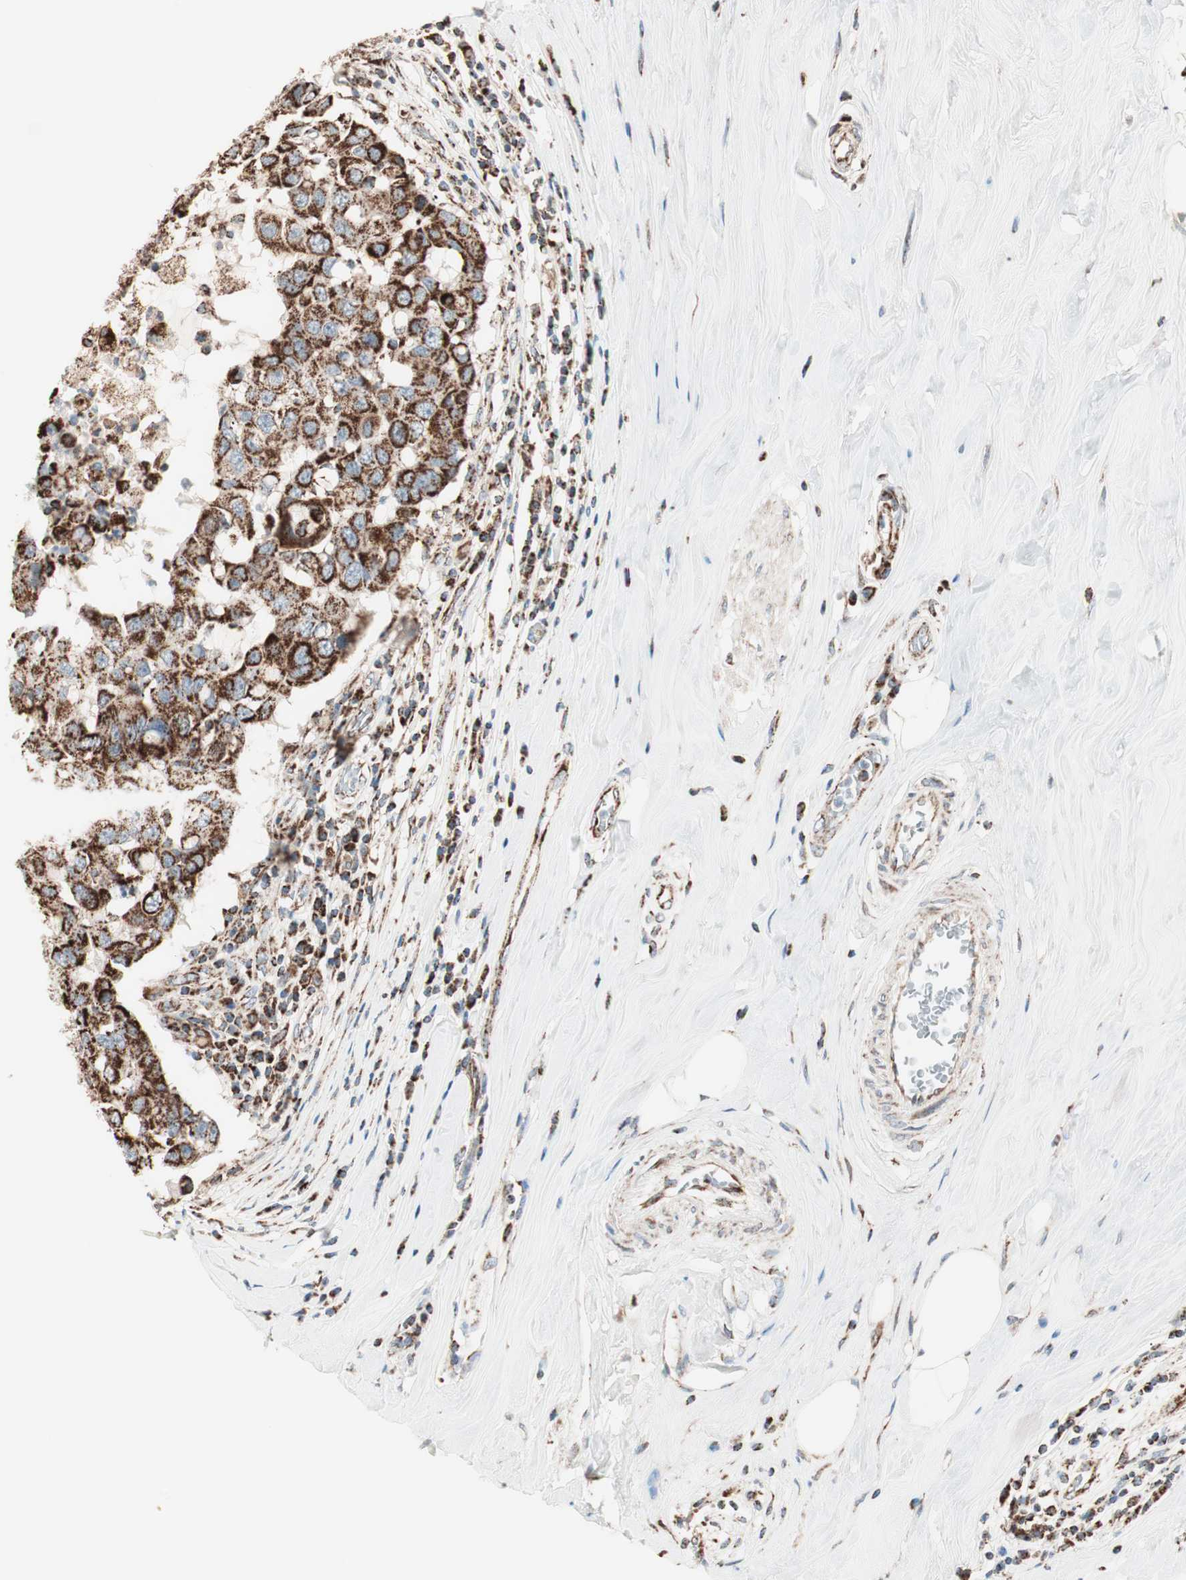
{"staining": {"intensity": "strong", "quantity": ">75%", "location": "cytoplasmic/membranous"}, "tissue": "breast cancer", "cell_type": "Tumor cells", "image_type": "cancer", "snomed": [{"axis": "morphology", "description": "Duct carcinoma"}, {"axis": "topography", "description": "Breast"}], "caption": "A micrograph of breast invasive ductal carcinoma stained for a protein exhibits strong cytoplasmic/membranous brown staining in tumor cells.", "gene": "TOMM22", "patient": {"sex": "female", "age": 27}}